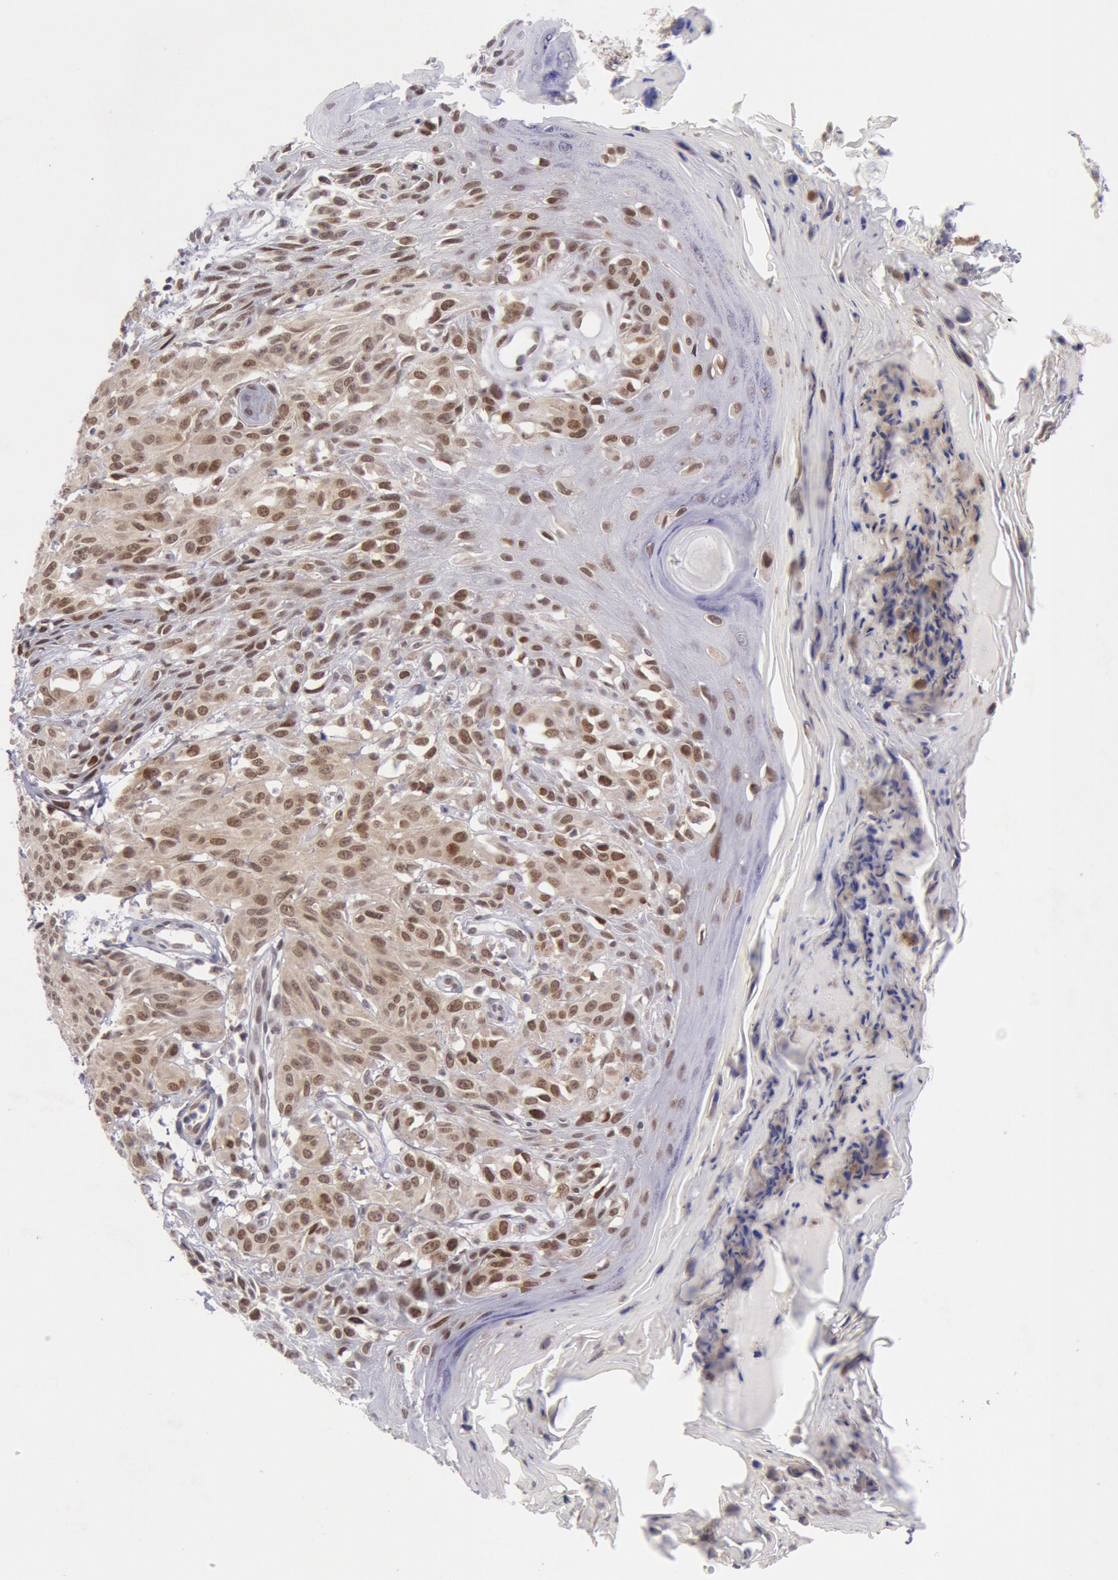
{"staining": {"intensity": "moderate", "quantity": ">75%", "location": "nuclear"}, "tissue": "melanoma", "cell_type": "Tumor cells", "image_type": "cancer", "snomed": [{"axis": "morphology", "description": "Malignant melanoma, NOS"}, {"axis": "topography", "description": "Skin"}], "caption": "Melanoma stained for a protein reveals moderate nuclear positivity in tumor cells.", "gene": "CDKN2B", "patient": {"sex": "female", "age": 77}}